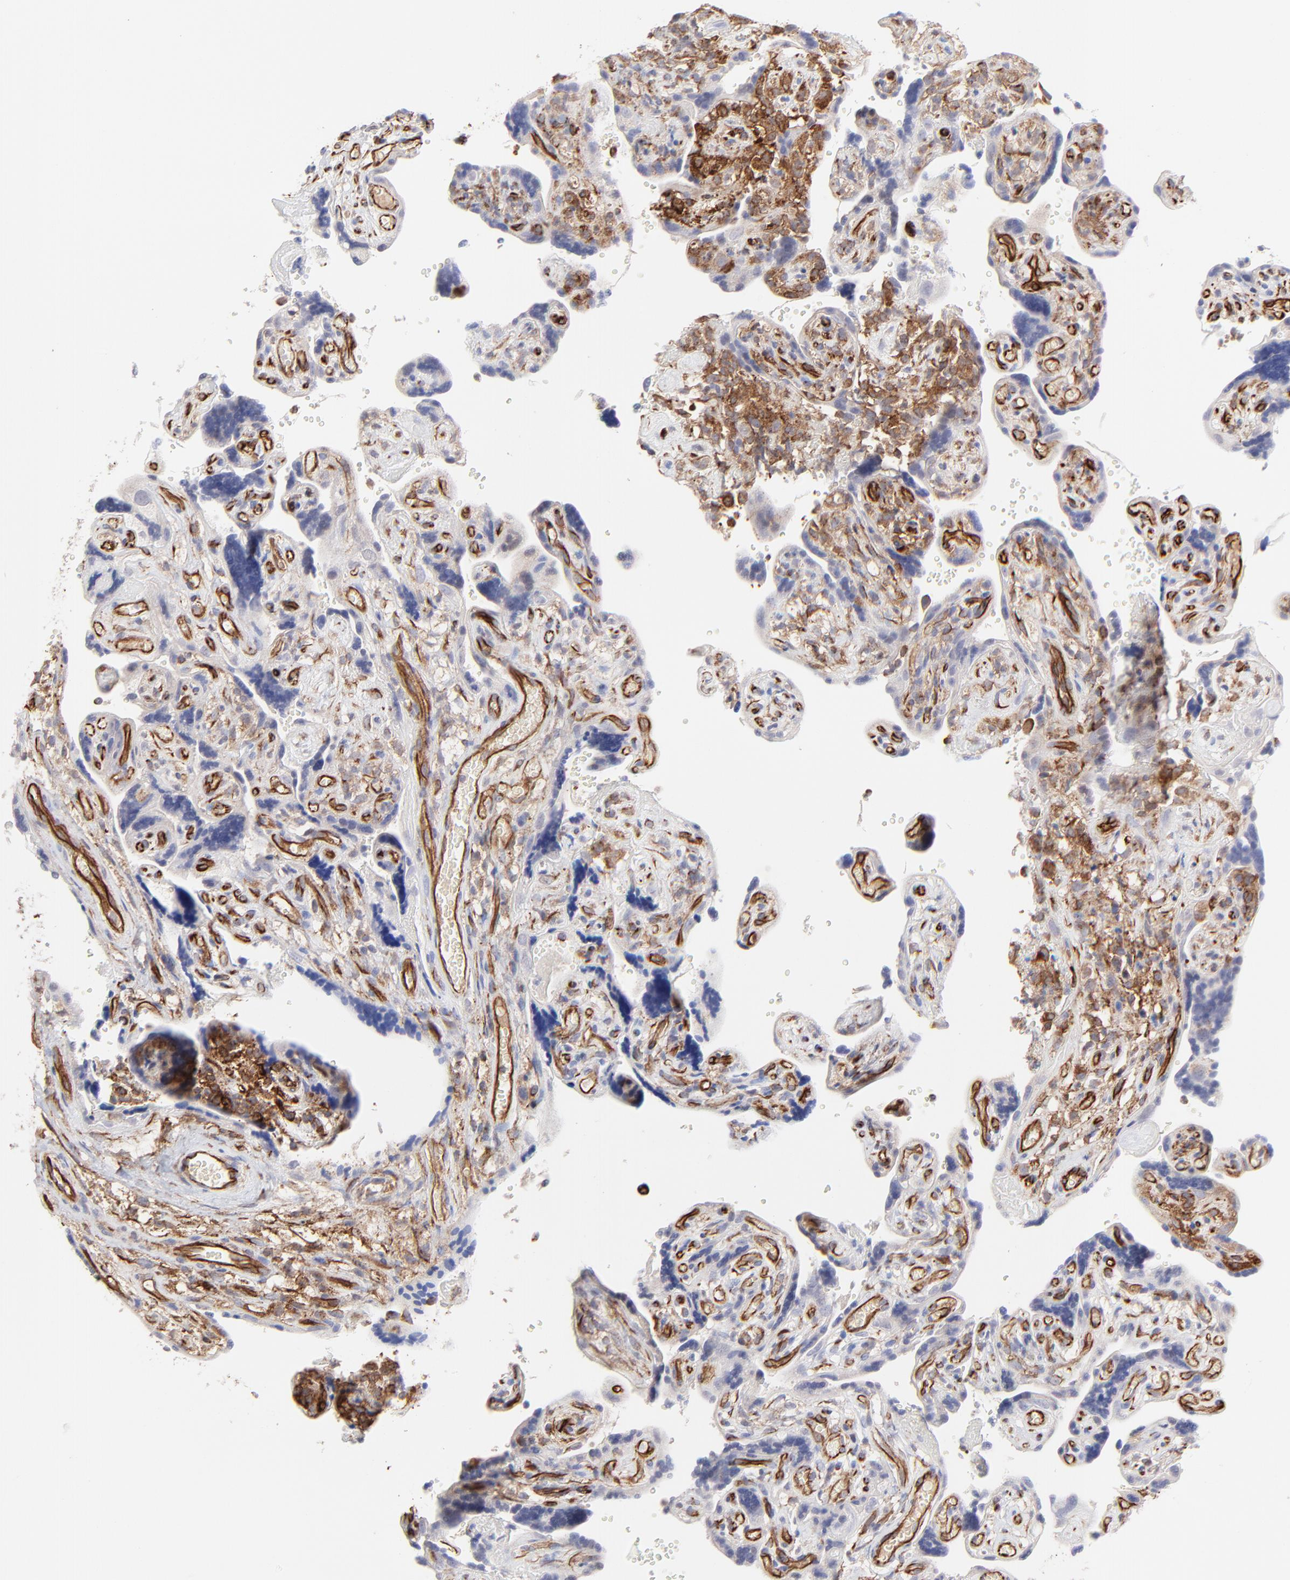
{"staining": {"intensity": "negative", "quantity": "none", "location": "none"}, "tissue": "placenta", "cell_type": "Trophoblastic cells", "image_type": "normal", "snomed": [{"axis": "morphology", "description": "Normal tissue, NOS"}, {"axis": "topography", "description": "Placenta"}], "caption": "The histopathology image shows no staining of trophoblastic cells in benign placenta.", "gene": "COX8C", "patient": {"sex": "female", "age": 30}}